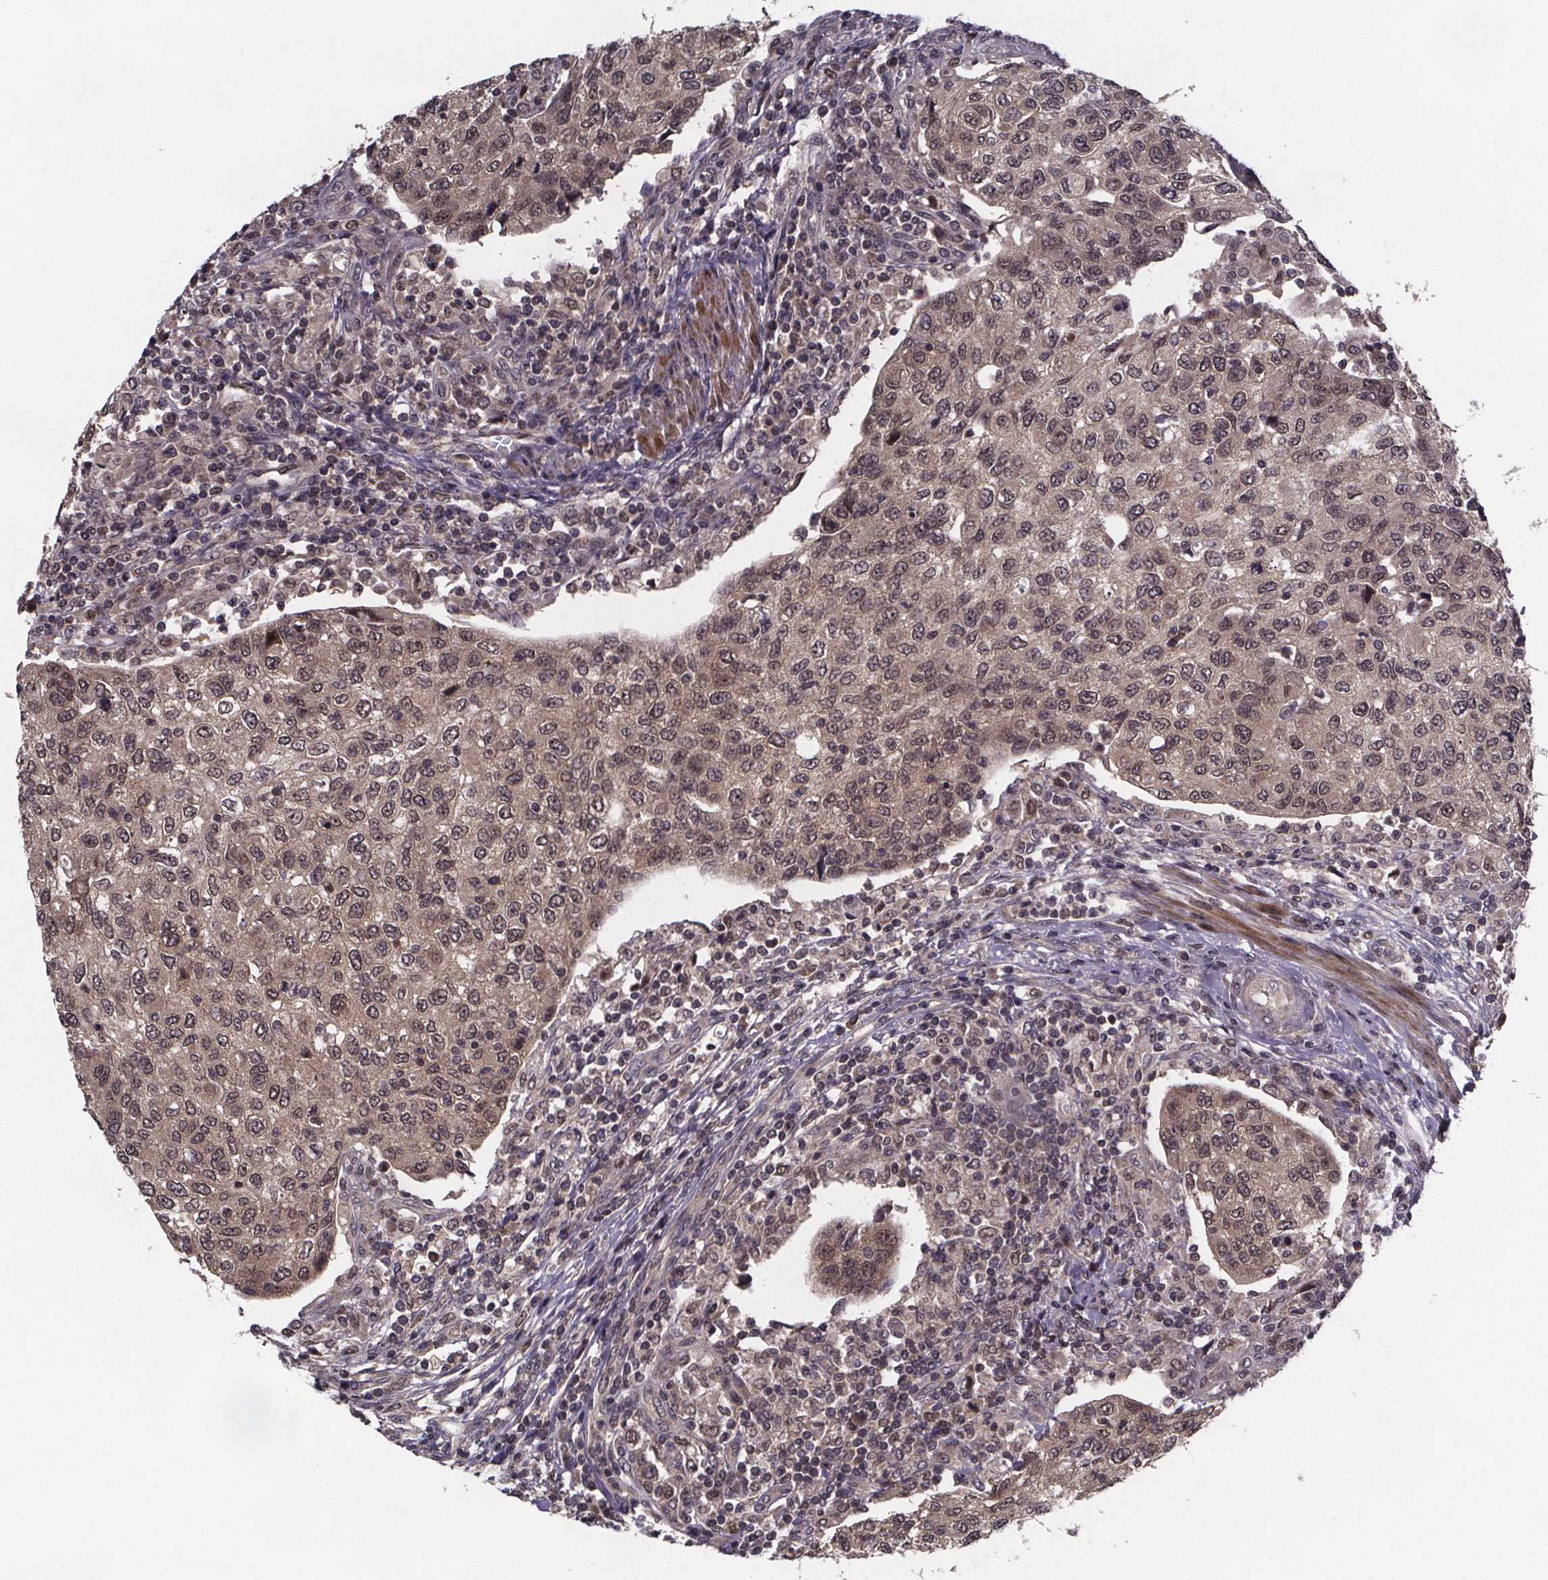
{"staining": {"intensity": "weak", "quantity": ">75%", "location": "cytoplasmic/membranous,nuclear"}, "tissue": "urothelial cancer", "cell_type": "Tumor cells", "image_type": "cancer", "snomed": [{"axis": "morphology", "description": "Urothelial carcinoma, High grade"}, {"axis": "topography", "description": "Urinary bladder"}], "caption": "Immunohistochemical staining of human urothelial cancer exhibits weak cytoplasmic/membranous and nuclear protein staining in approximately >75% of tumor cells.", "gene": "FN3KRP", "patient": {"sex": "female", "age": 78}}